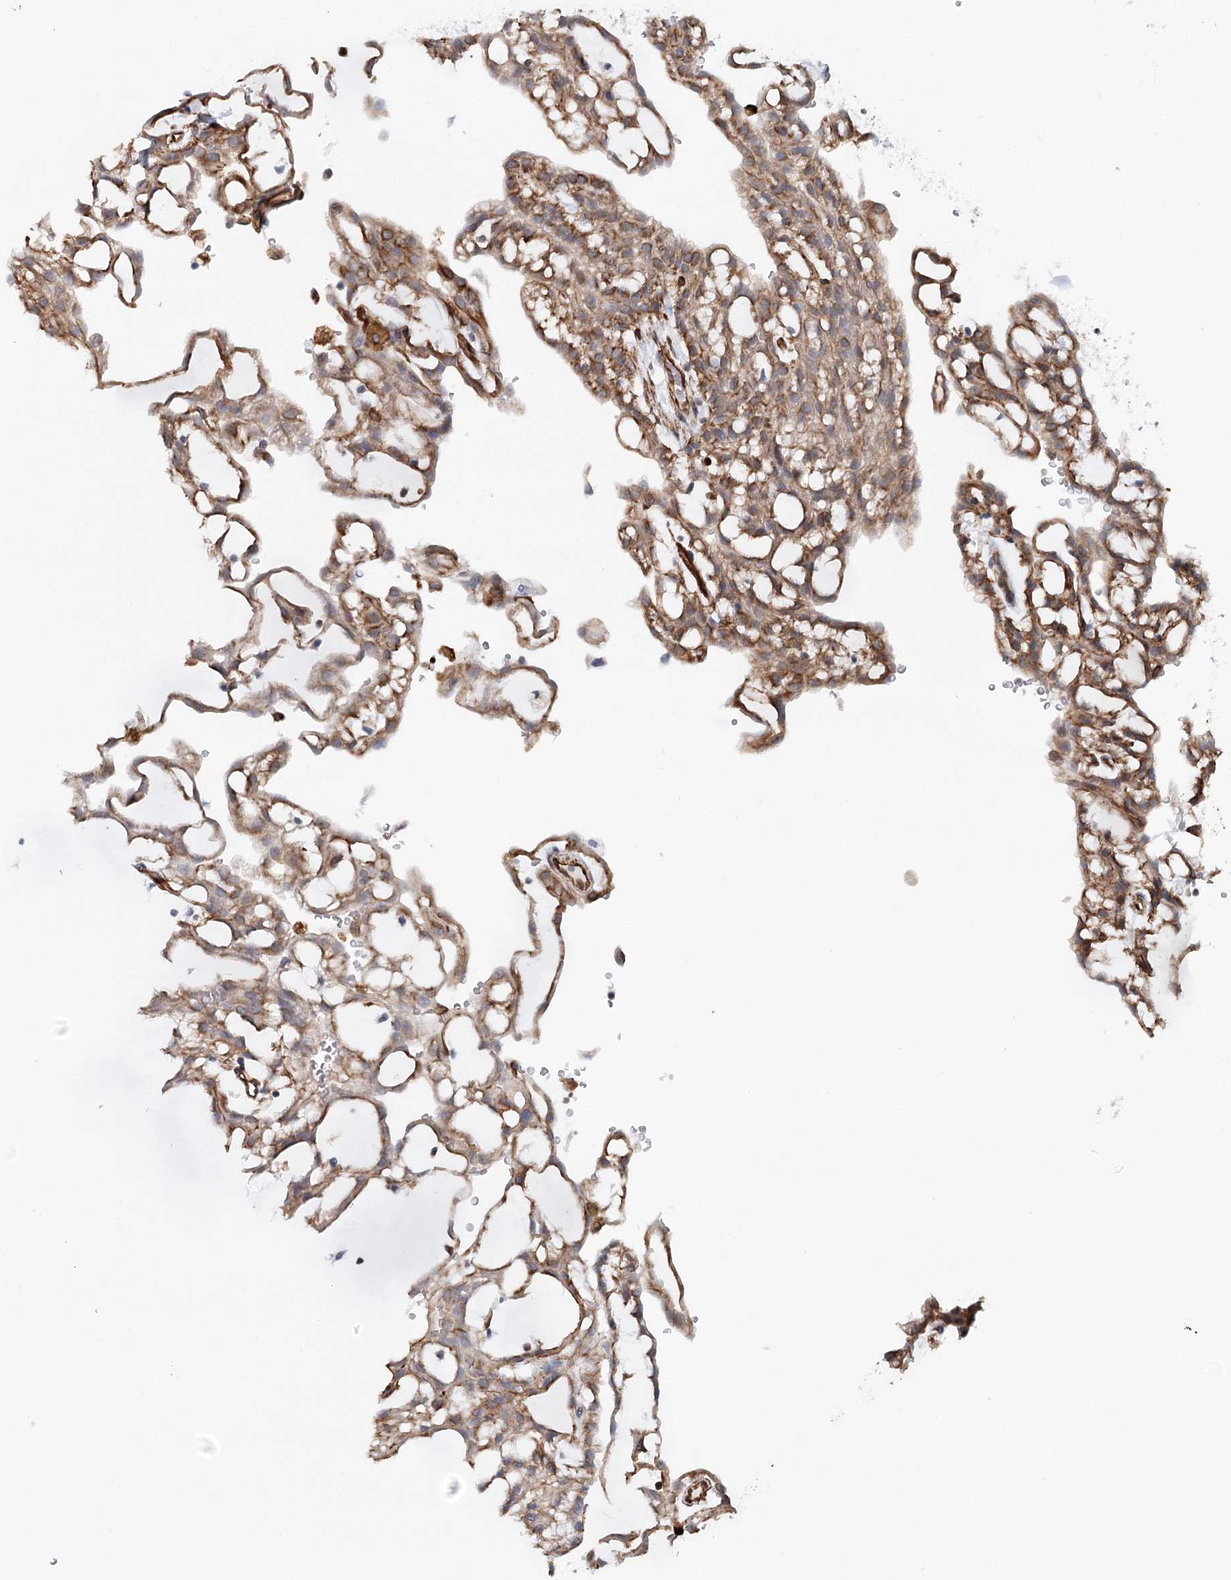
{"staining": {"intensity": "moderate", "quantity": ">75%", "location": "cytoplasmic/membranous"}, "tissue": "renal cancer", "cell_type": "Tumor cells", "image_type": "cancer", "snomed": [{"axis": "morphology", "description": "Adenocarcinoma, NOS"}, {"axis": "topography", "description": "Kidney"}], "caption": "This image reveals immunohistochemistry (IHC) staining of human renal adenocarcinoma, with medium moderate cytoplasmic/membranous staining in about >75% of tumor cells.", "gene": "SYNPO", "patient": {"sex": "male", "age": 63}}